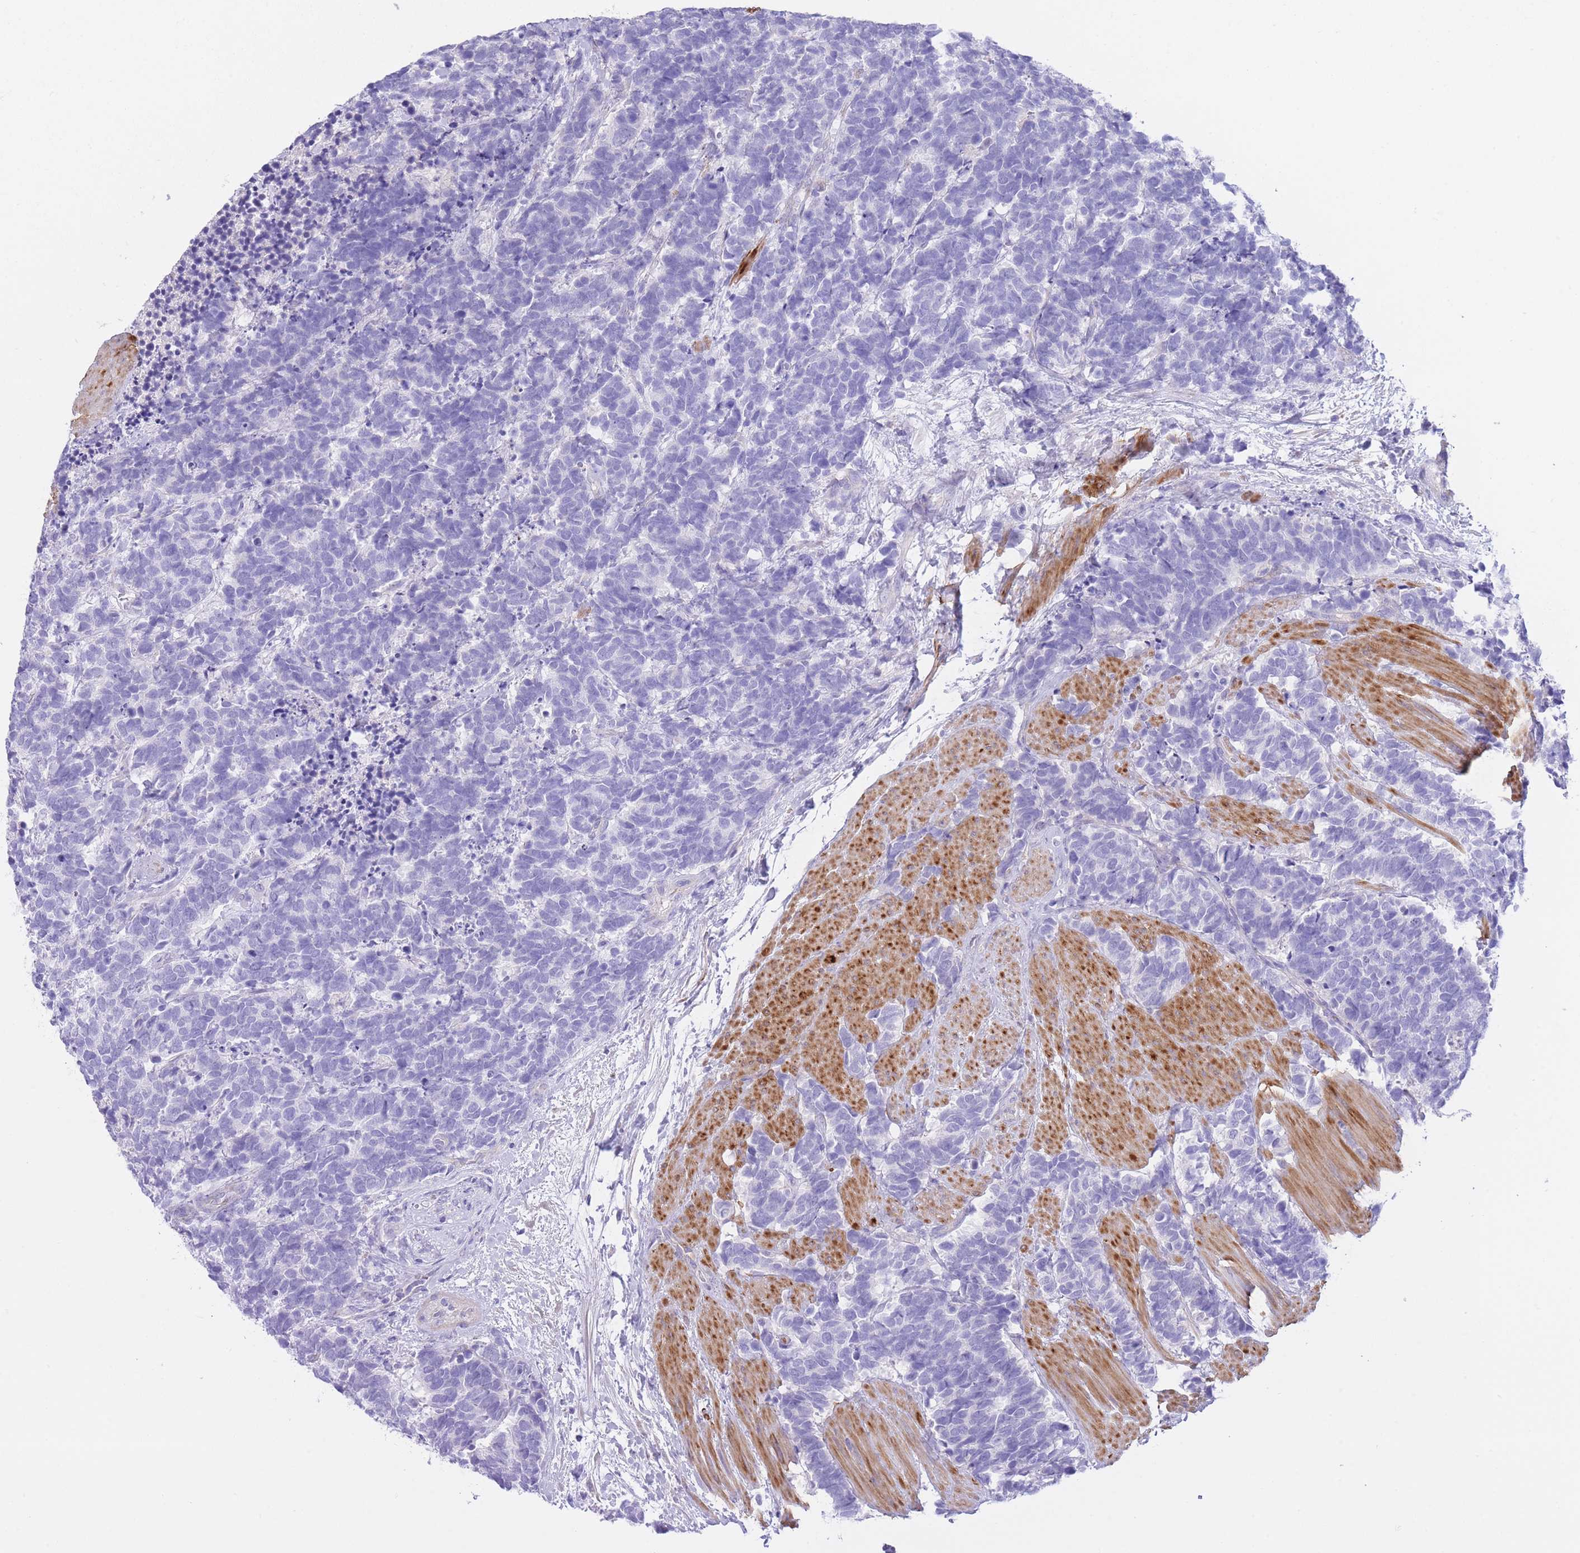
{"staining": {"intensity": "negative", "quantity": "none", "location": "none"}, "tissue": "carcinoid", "cell_type": "Tumor cells", "image_type": "cancer", "snomed": [{"axis": "morphology", "description": "Carcinoma, NOS"}, {"axis": "morphology", "description": "Carcinoid, malignant, NOS"}, {"axis": "topography", "description": "Prostate"}], "caption": "Immunohistochemistry of carcinoma displays no positivity in tumor cells.", "gene": "PGM1", "patient": {"sex": "male", "age": 57}}